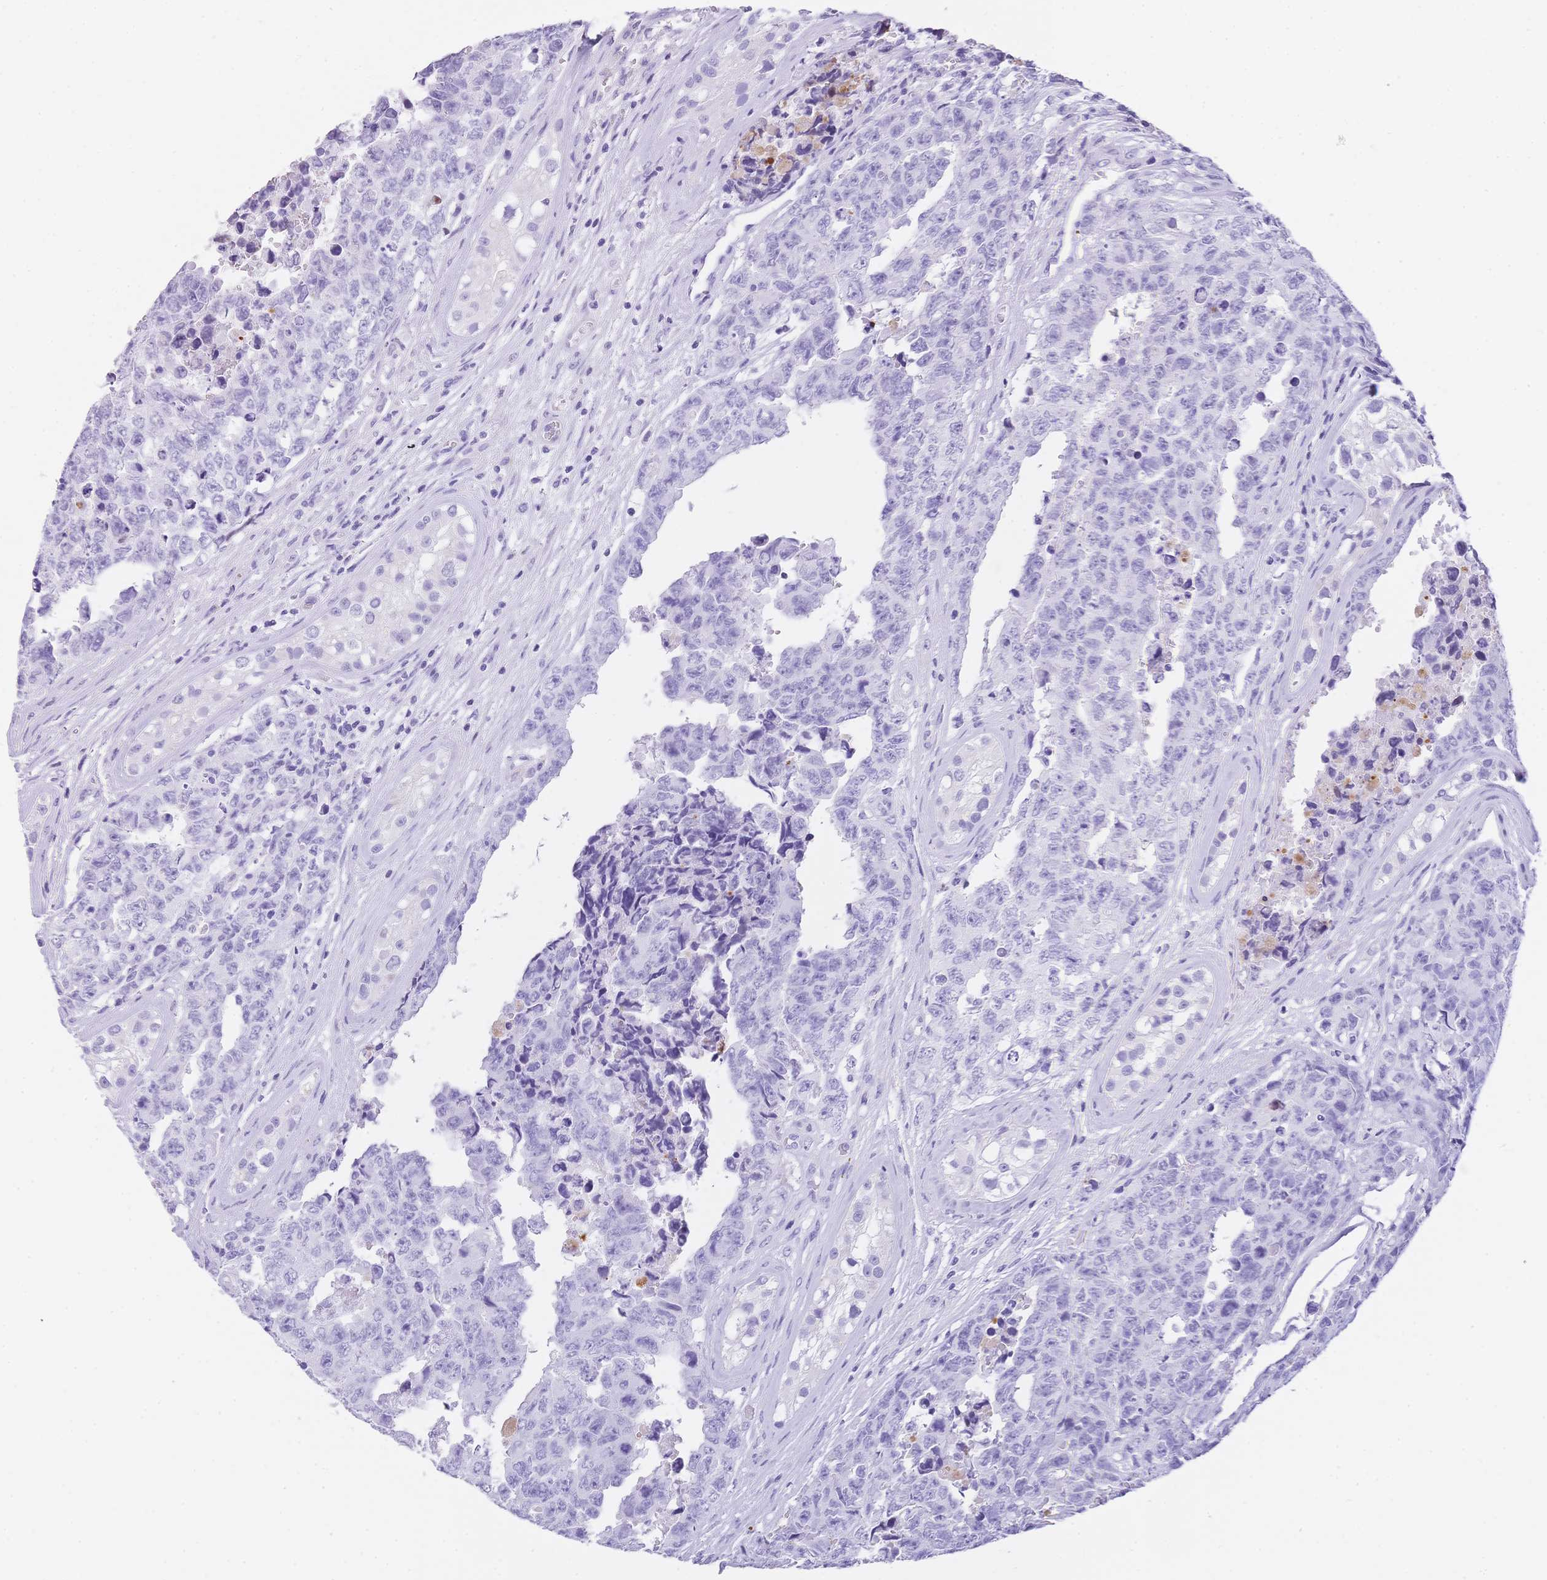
{"staining": {"intensity": "negative", "quantity": "none", "location": "none"}, "tissue": "testis cancer", "cell_type": "Tumor cells", "image_type": "cancer", "snomed": [{"axis": "morphology", "description": "Normal tissue, NOS"}, {"axis": "morphology", "description": "Carcinoma, Embryonal, NOS"}, {"axis": "topography", "description": "Testis"}, {"axis": "topography", "description": "Epididymis"}], "caption": "There is no significant staining in tumor cells of testis cancer (embryonal carcinoma). (DAB (3,3'-diaminobenzidine) immunohistochemistry visualized using brightfield microscopy, high magnification).", "gene": "MUC21", "patient": {"sex": "male", "age": 25}}